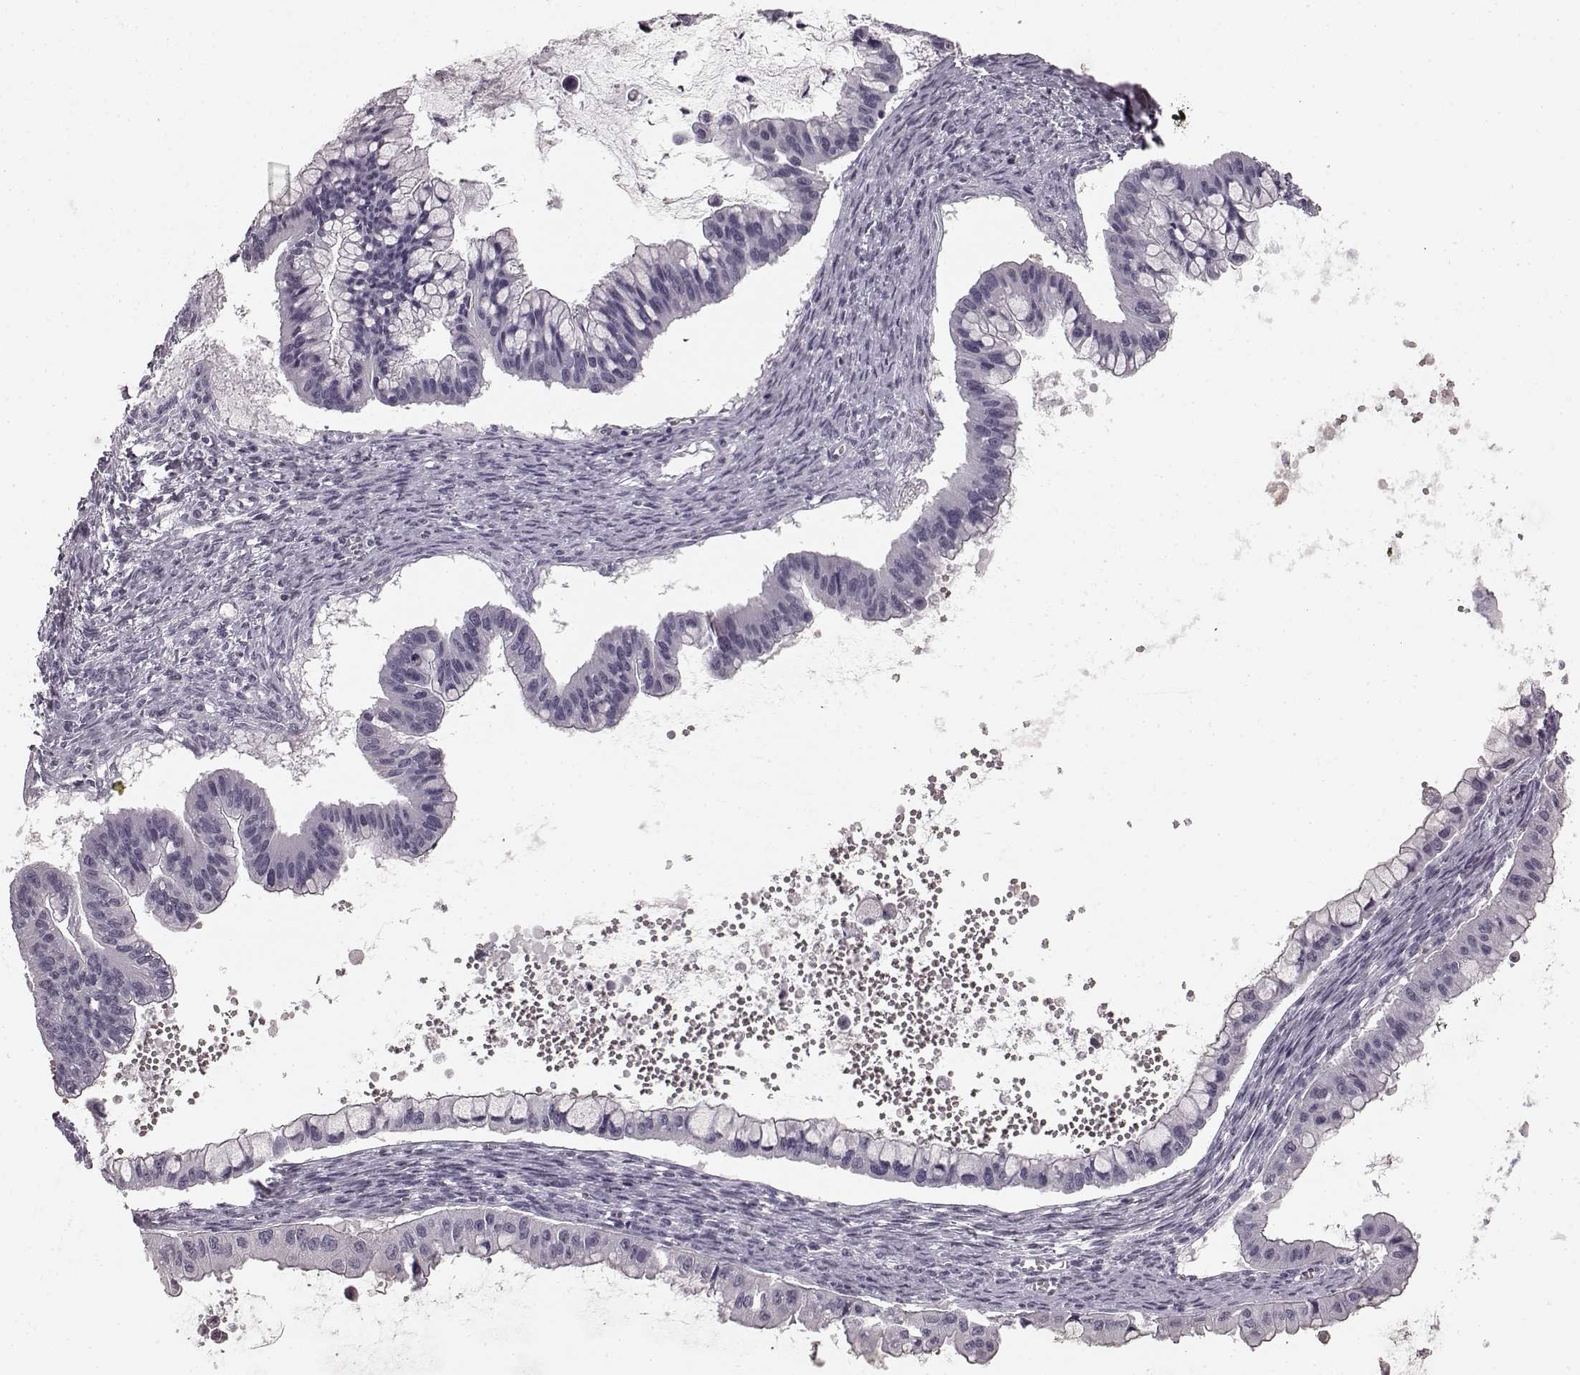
{"staining": {"intensity": "negative", "quantity": "none", "location": "none"}, "tissue": "ovarian cancer", "cell_type": "Tumor cells", "image_type": "cancer", "snomed": [{"axis": "morphology", "description": "Cystadenocarcinoma, mucinous, NOS"}, {"axis": "topography", "description": "Ovary"}], "caption": "High magnification brightfield microscopy of ovarian mucinous cystadenocarcinoma stained with DAB (3,3'-diaminobenzidine) (brown) and counterstained with hematoxylin (blue): tumor cells show no significant positivity.", "gene": "TMPRSS15", "patient": {"sex": "female", "age": 72}}